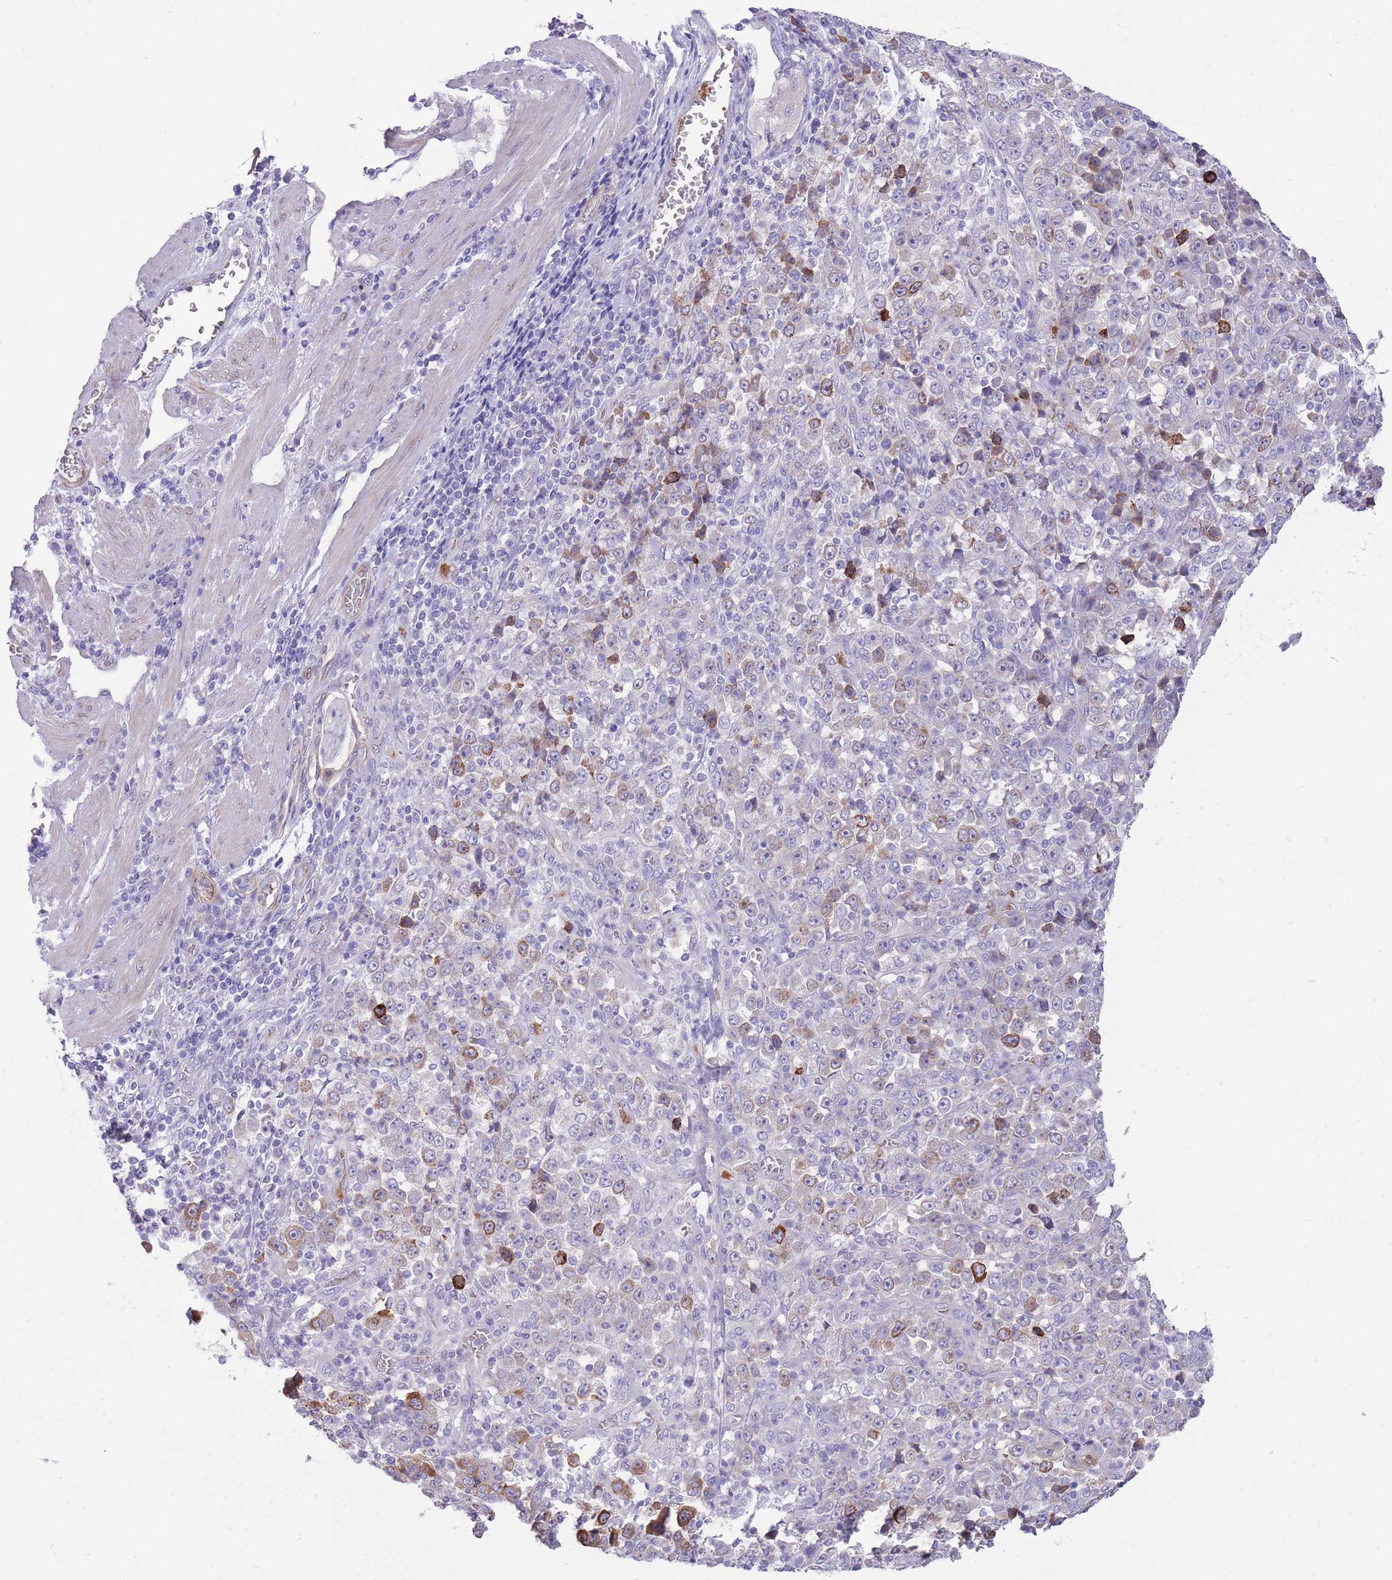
{"staining": {"intensity": "strong", "quantity": "<25%", "location": "cytoplasmic/membranous"}, "tissue": "stomach cancer", "cell_type": "Tumor cells", "image_type": "cancer", "snomed": [{"axis": "morphology", "description": "Normal tissue, NOS"}, {"axis": "morphology", "description": "Adenocarcinoma, NOS"}, {"axis": "topography", "description": "Stomach, upper"}, {"axis": "topography", "description": "Stomach"}], "caption": "Immunohistochemical staining of human stomach cancer shows strong cytoplasmic/membranous protein positivity in approximately <25% of tumor cells.", "gene": "RGS11", "patient": {"sex": "male", "age": 59}}